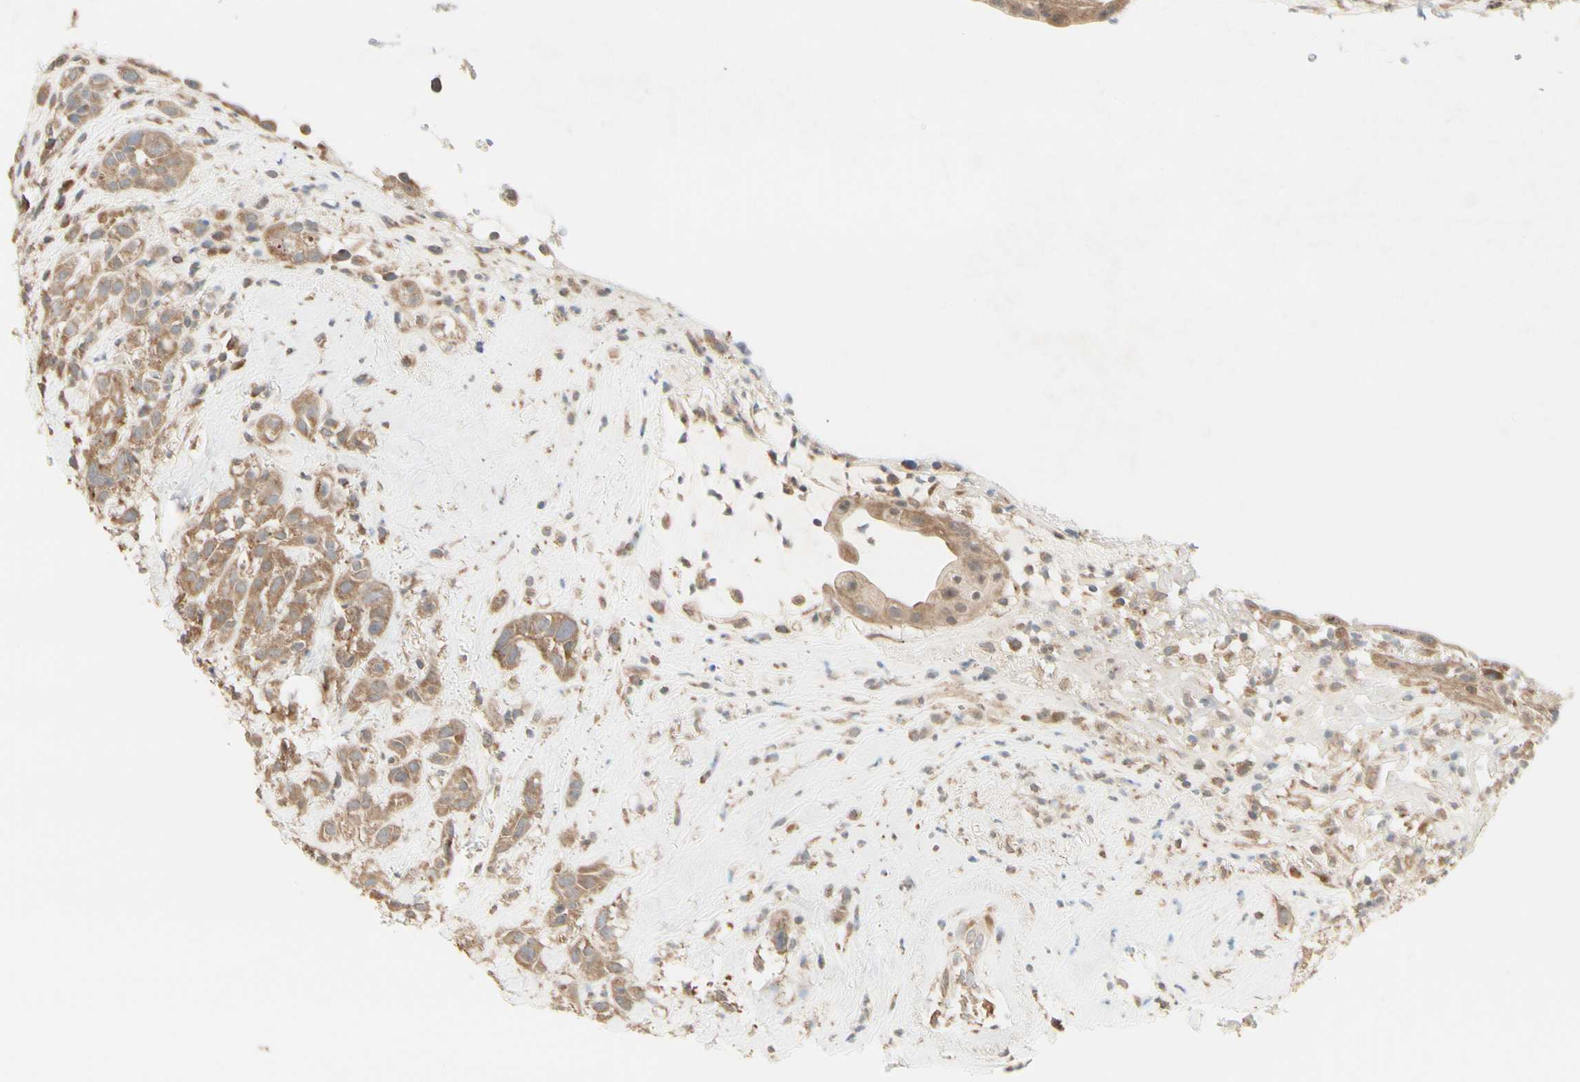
{"staining": {"intensity": "moderate", "quantity": ">75%", "location": "cytoplasmic/membranous"}, "tissue": "head and neck cancer", "cell_type": "Tumor cells", "image_type": "cancer", "snomed": [{"axis": "morphology", "description": "Squamous cell carcinoma, NOS"}, {"axis": "topography", "description": "Head-Neck"}], "caption": "Tumor cells exhibit medium levels of moderate cytoplasmic/membranous positivity in approximately >75% of cells in head and neck cancer (squamous cell carcinoma).", "gene": "IRAG1", "patient": {"sex": "male", "age": 62}}